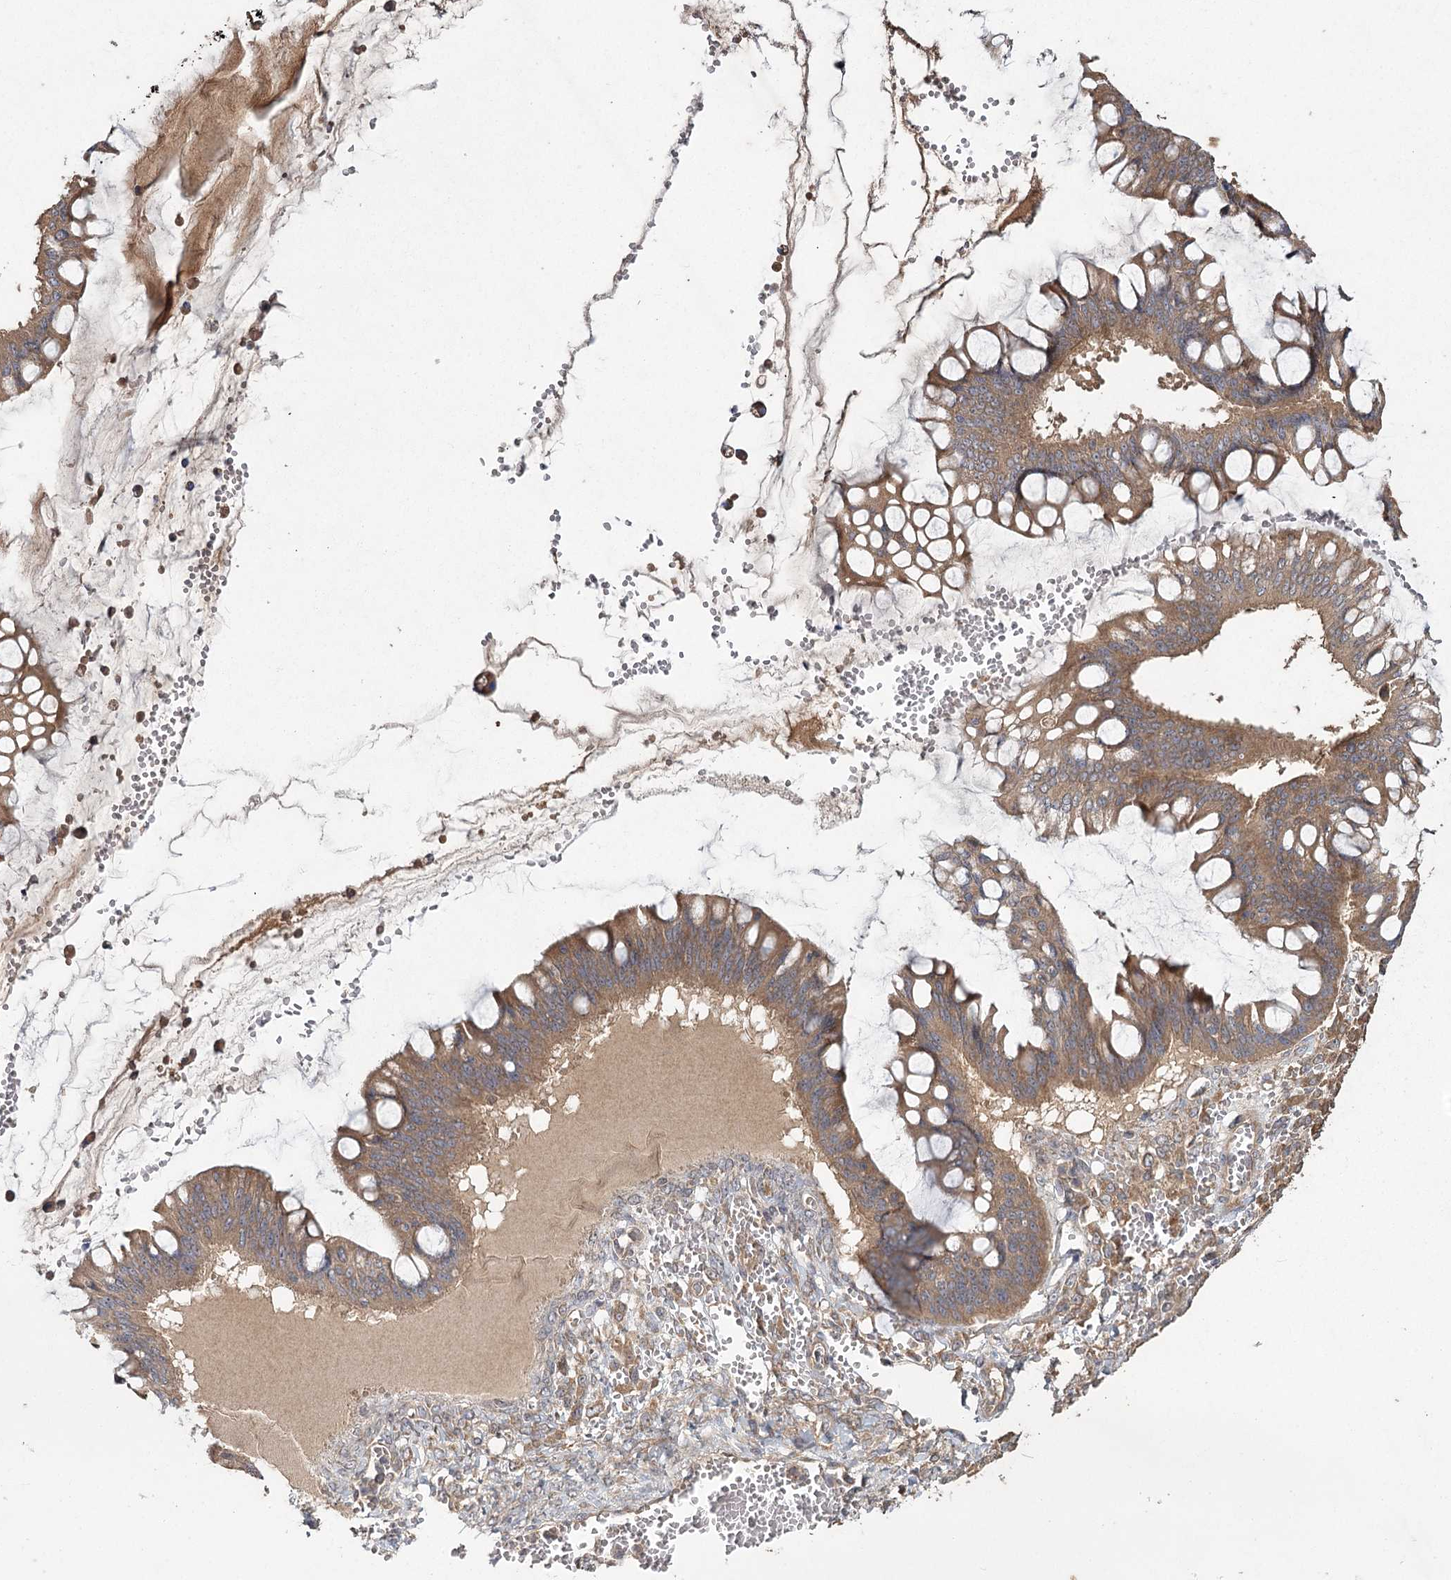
{"staining": {"intensity": "moderate", "quantity": ">75%", "location": "cytoplasmic/membranous"}, "tissue": "ovarian cancer", "cell_type": "Tumor cells", "image_type": "cancer", "snomed": [{"axis": "morphology", "description": "Cystadenocarcinoma, mucinous, NOS"}, {"axis": "topography", "description": "Ovary"}], "caption": "Immunohistochemical staining of mucinous cystadenocarcinoma (ovarian) reveals medium levels of moderate cytoplasmic/membranous expression in about >75% of tumor cells.", "gene": "RIN2", "patient": {"sex": "female", "age": 73}}